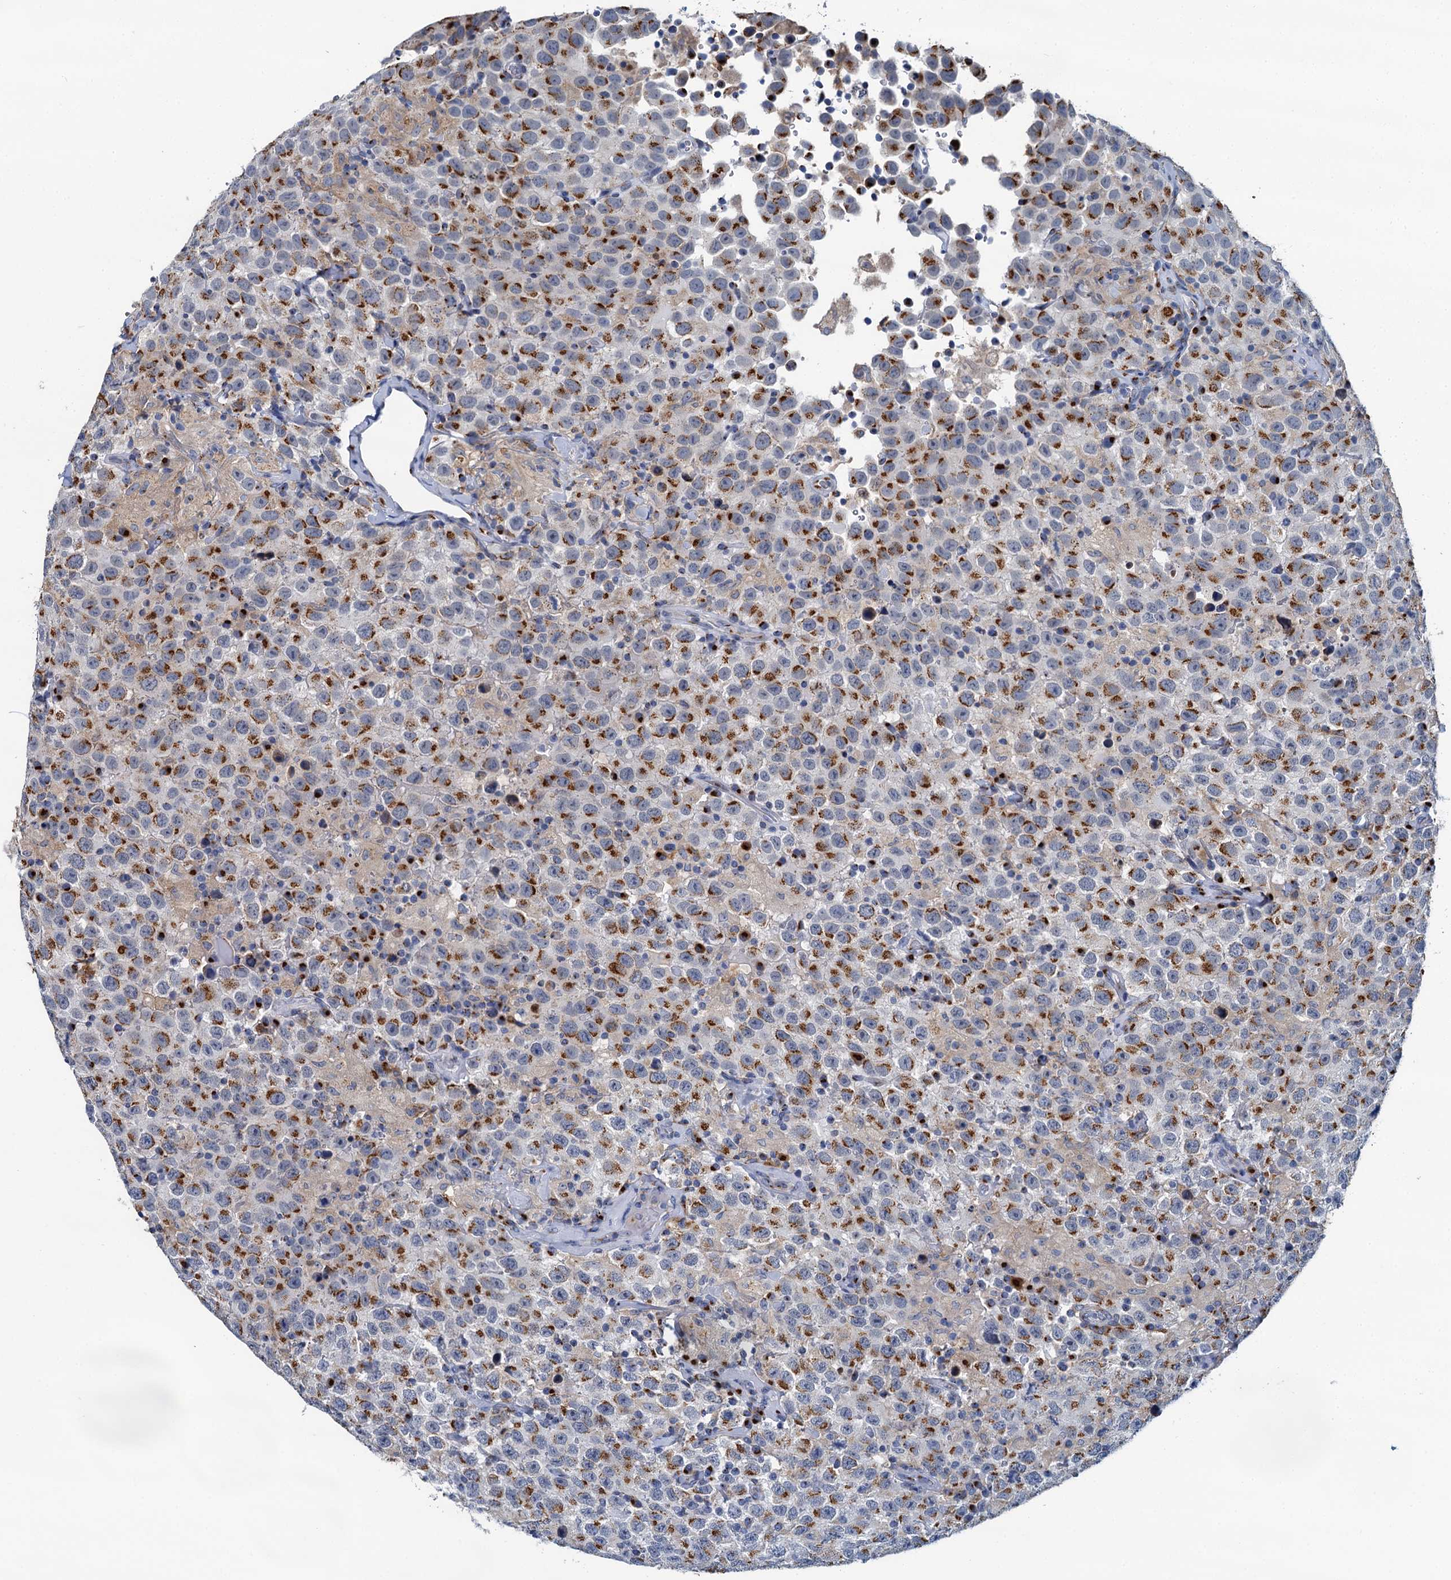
{"staining": {"intensity": "strong", "quantity": "25%-75%", "location": "cytoplasmic/membranous"}, "tissue": "testis cancer", "cell_type": "Tumor cells", "image_type": "cancer", "snomed": [{"axis": "morphology", "description": "Seminoma, NOS"}, {"axis": "topography", "description": "Testis"}], "caption": "Immunohistochemical staining of human testis cancer displays strong cytoplasmic/membranous protein positivity in about 25%-75% of tumor cells. The staining is performed using DAB brown chromogen to label protein expression. The nuclei are counter-stained blue using hematoxylin.", "gene": "BET1L", "patient": {"sex": "male", "age": 41}}